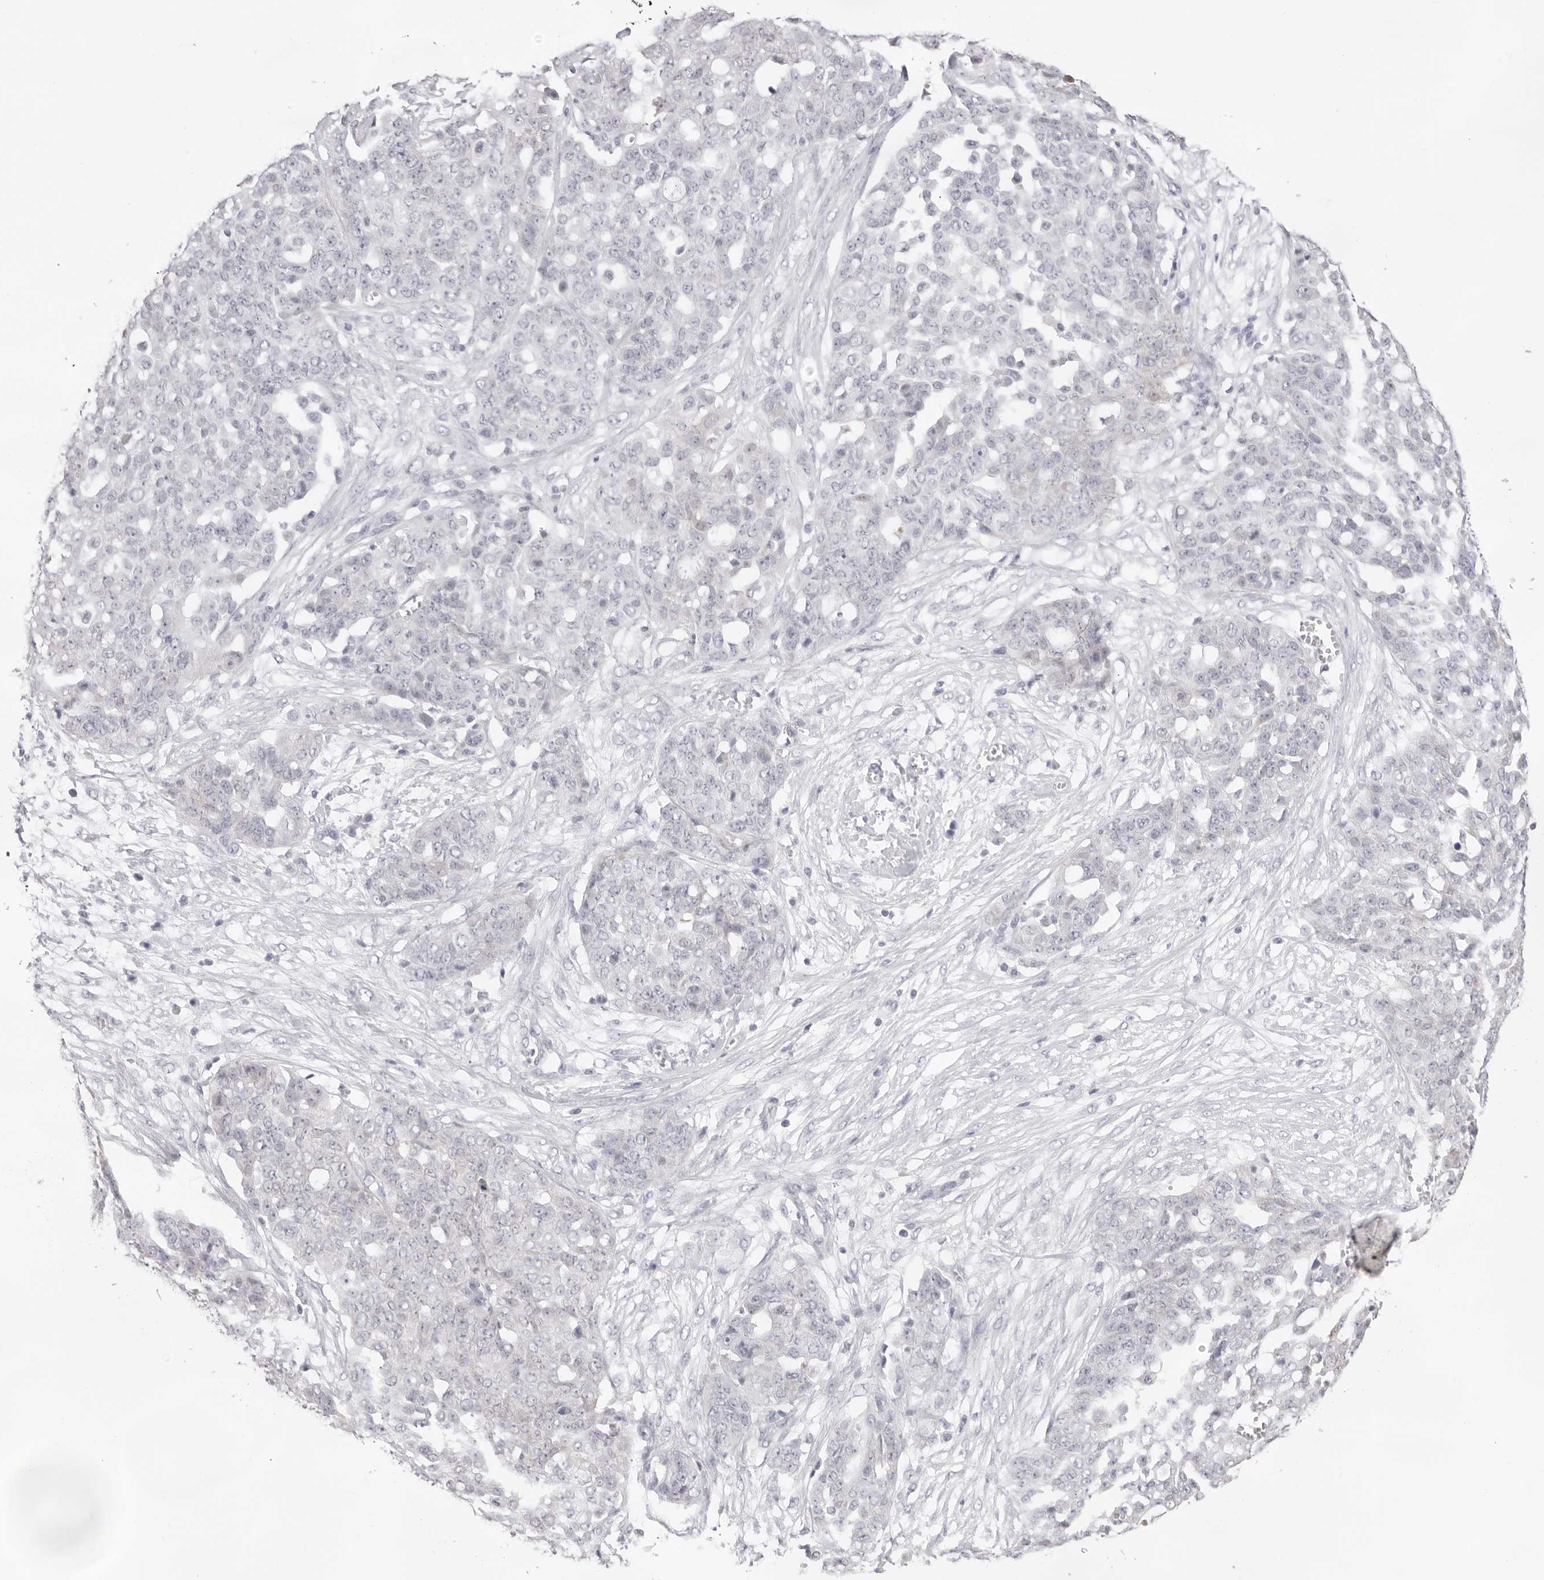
{"staining": {"intensity": "negative", "quantity": "none", "location": "none"}, "tissue": "ovarian cancer", "cell_type": "Tumor cells", "image_type": "cancer", "snomed": [{"axis": "morphology", "description": "Cystadenocarcinoma, serous, NOS"}, {"axis": "topography", "description": "Soft tissue"}, {"axis": "topography", "description": "Ovary"}], "caption": "The immunohistochemistry micrograph has no significant expression in tumor cells of serous cystadenocarcinoma (ovarian) tissue.", "gene": "FDPS", "patient": {"sex": "female", "age": 57}}